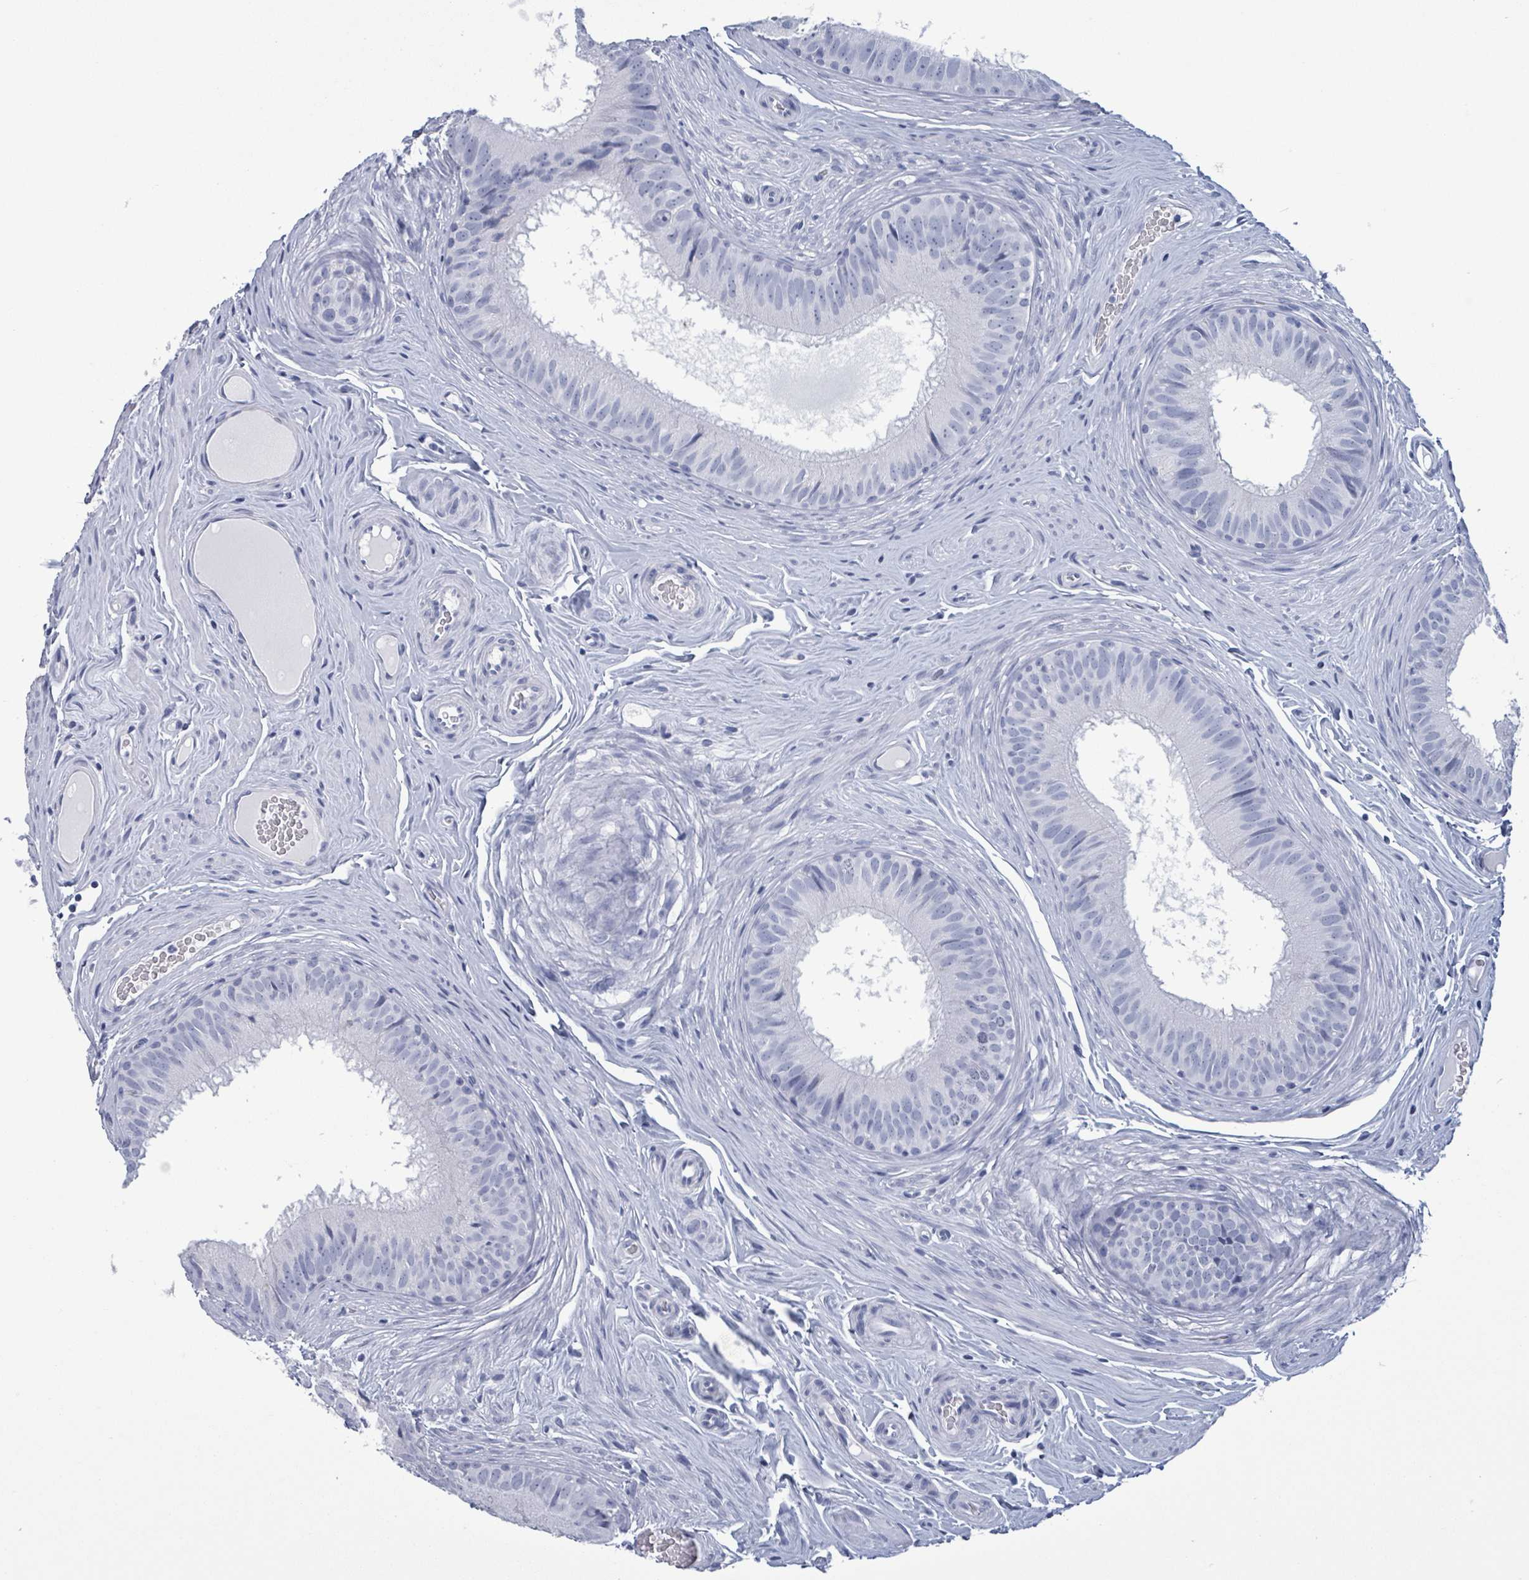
{"staining": {"intensity": "negative", "quantity": "none", "location": "none"}, "tissue": "epididymis", "cell_type": "Glandular cells", "image_type": "normal", "snomed": [{"axis": "morphology", "description": "Normal tissue, NOS"}, {"axis": "topography", "description": "Epididymis, spermatic cord, NOS"}], "caption": "Immunohistochemistry of normal human epididymis exhibits no positivity in glandular cells. (DAB (3,3'-diaminobenzidine) IHC visualized using brightfield microscopy, high magnification).", "gene": "NKX2", "patient": {"sex": "male", "age": 25}}